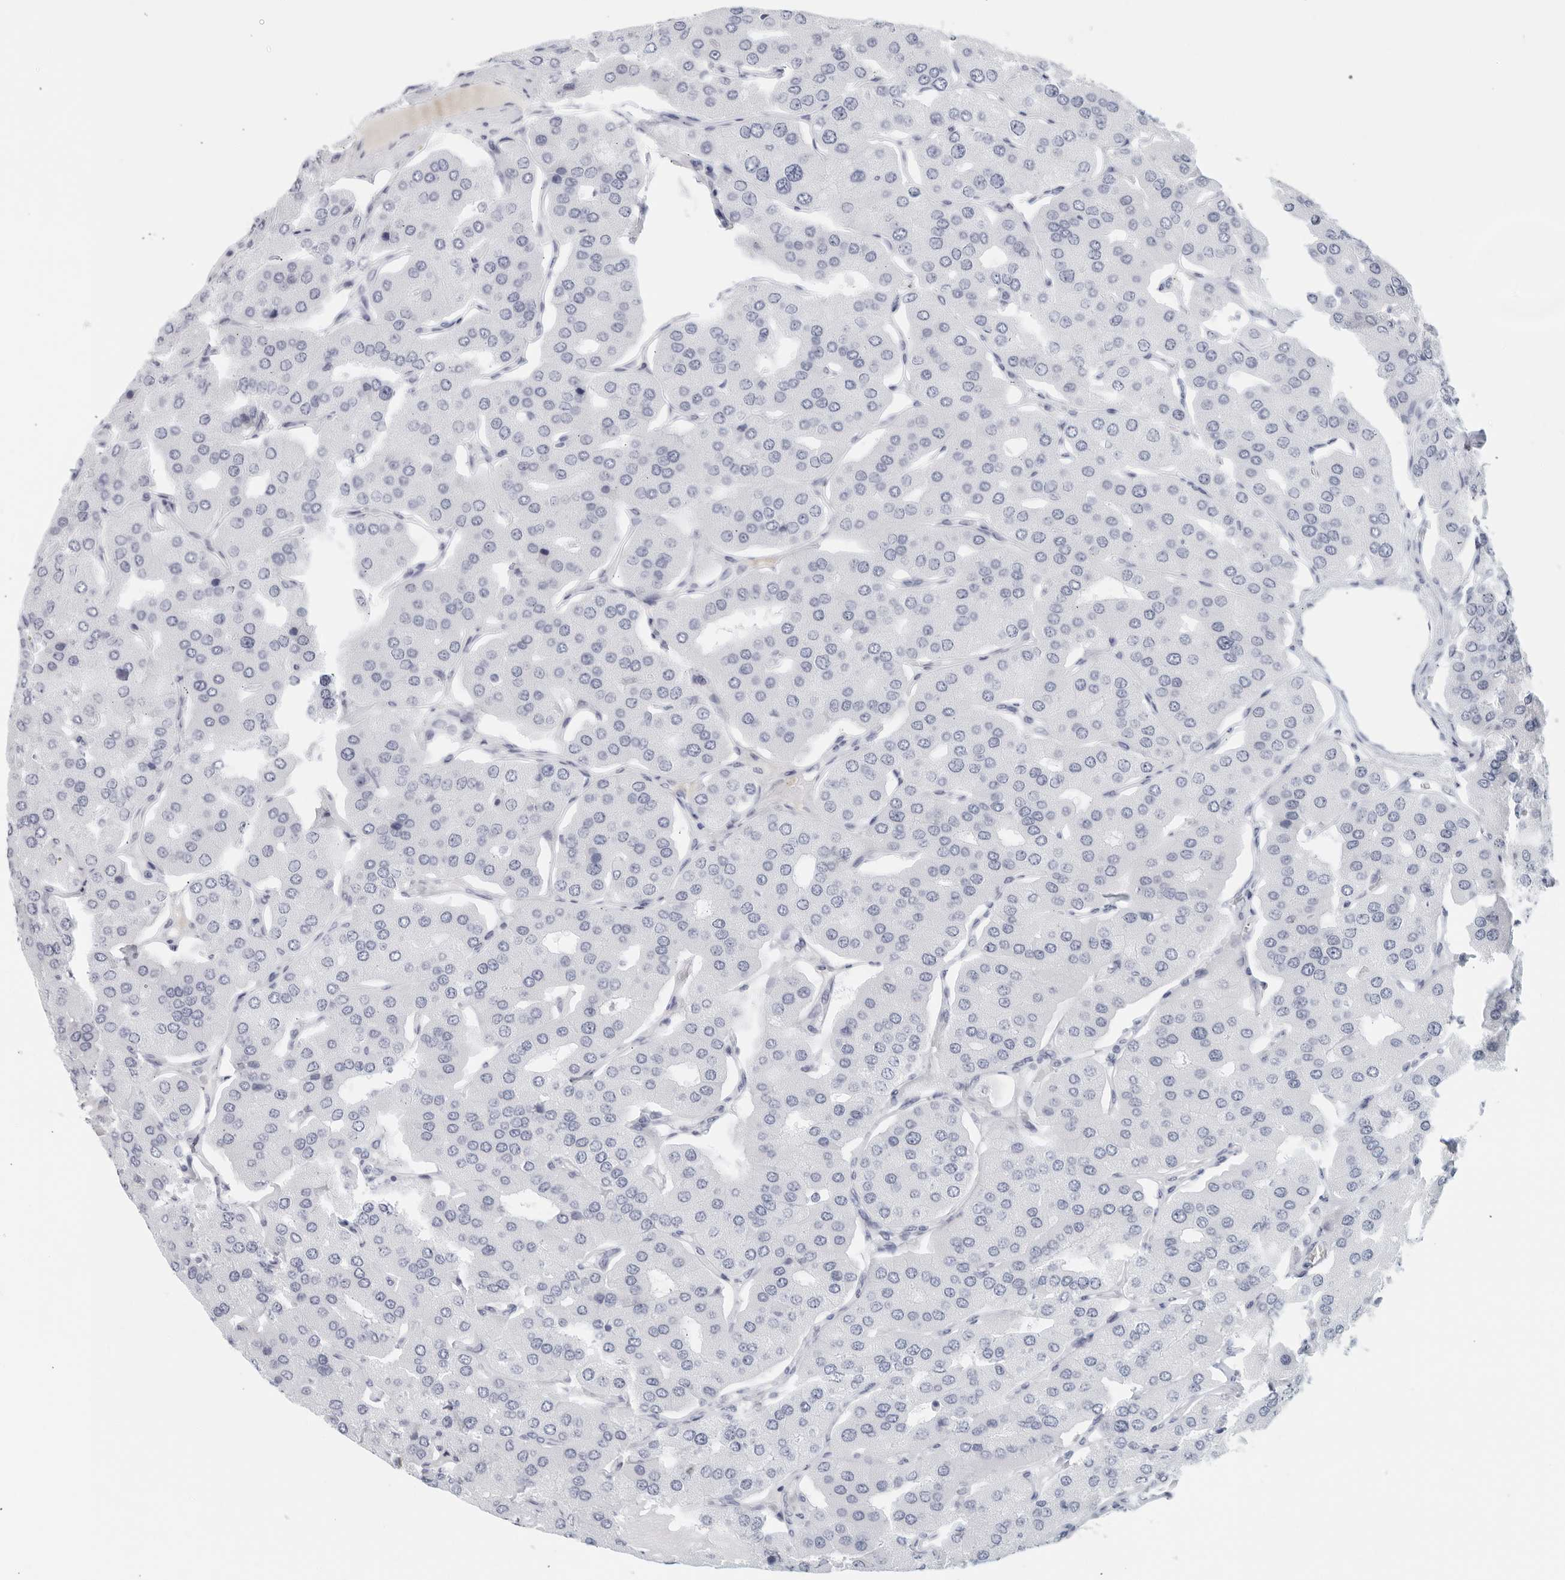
{"staining": {"intensity": "negative", "quantity": "none", "location": "none"}, "tissue": "parathyroid gland", "cell_type": "Glandular cells", "image_type": "normal", "snomed": [{"axis": "morphology", "description": "Normal tissue, NOS"}, {"axis": "morphology", "description": "Adenoma, NOS"}, {"axis": "topography", "description": "Parathyroid gland"}], "caption": "A high-resolution histopathology image shows immunohistochemistry (IHC) staining of unremarkable parathyroid gland, which exhibits no significant positivity in glandular cells.", "gene": "FGG", "patient": {"sex": "female", "age": 86}}